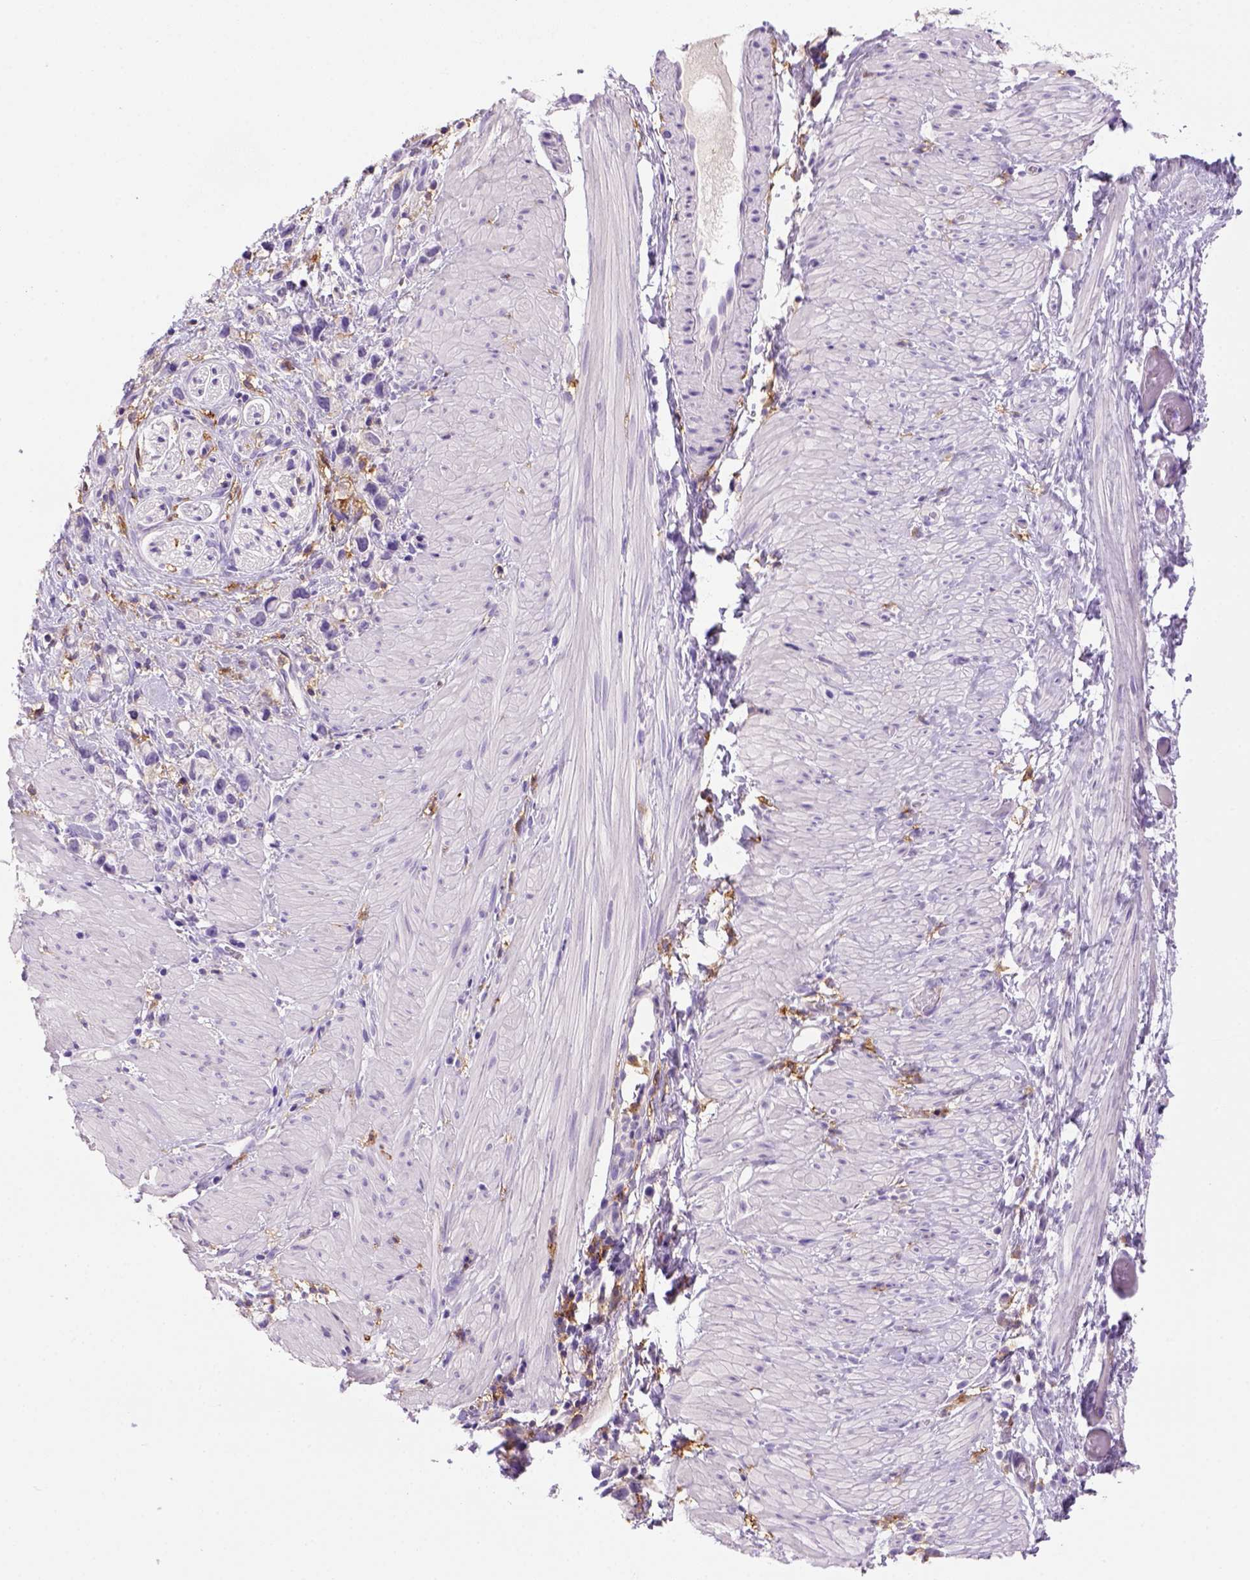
{"staining": {"intensity": "negative", "quantity": "none", "location": "none"}, "tissue": "stomach cancer", "cell_type": "Tumor cells", "image_type": "cancer", "snomed": [{"axis": "morphology", "description": "Adenocarcinoma, NOS"}, {"axis": "topography", "description": "Stomach"}], "caption": "The immunohistochemistry histopathology image has no significant expression in tumor cells of stomach adenocarcinoma tissue.", "gene": "CD14", "patient": {"sex": "female", "age": 59}}